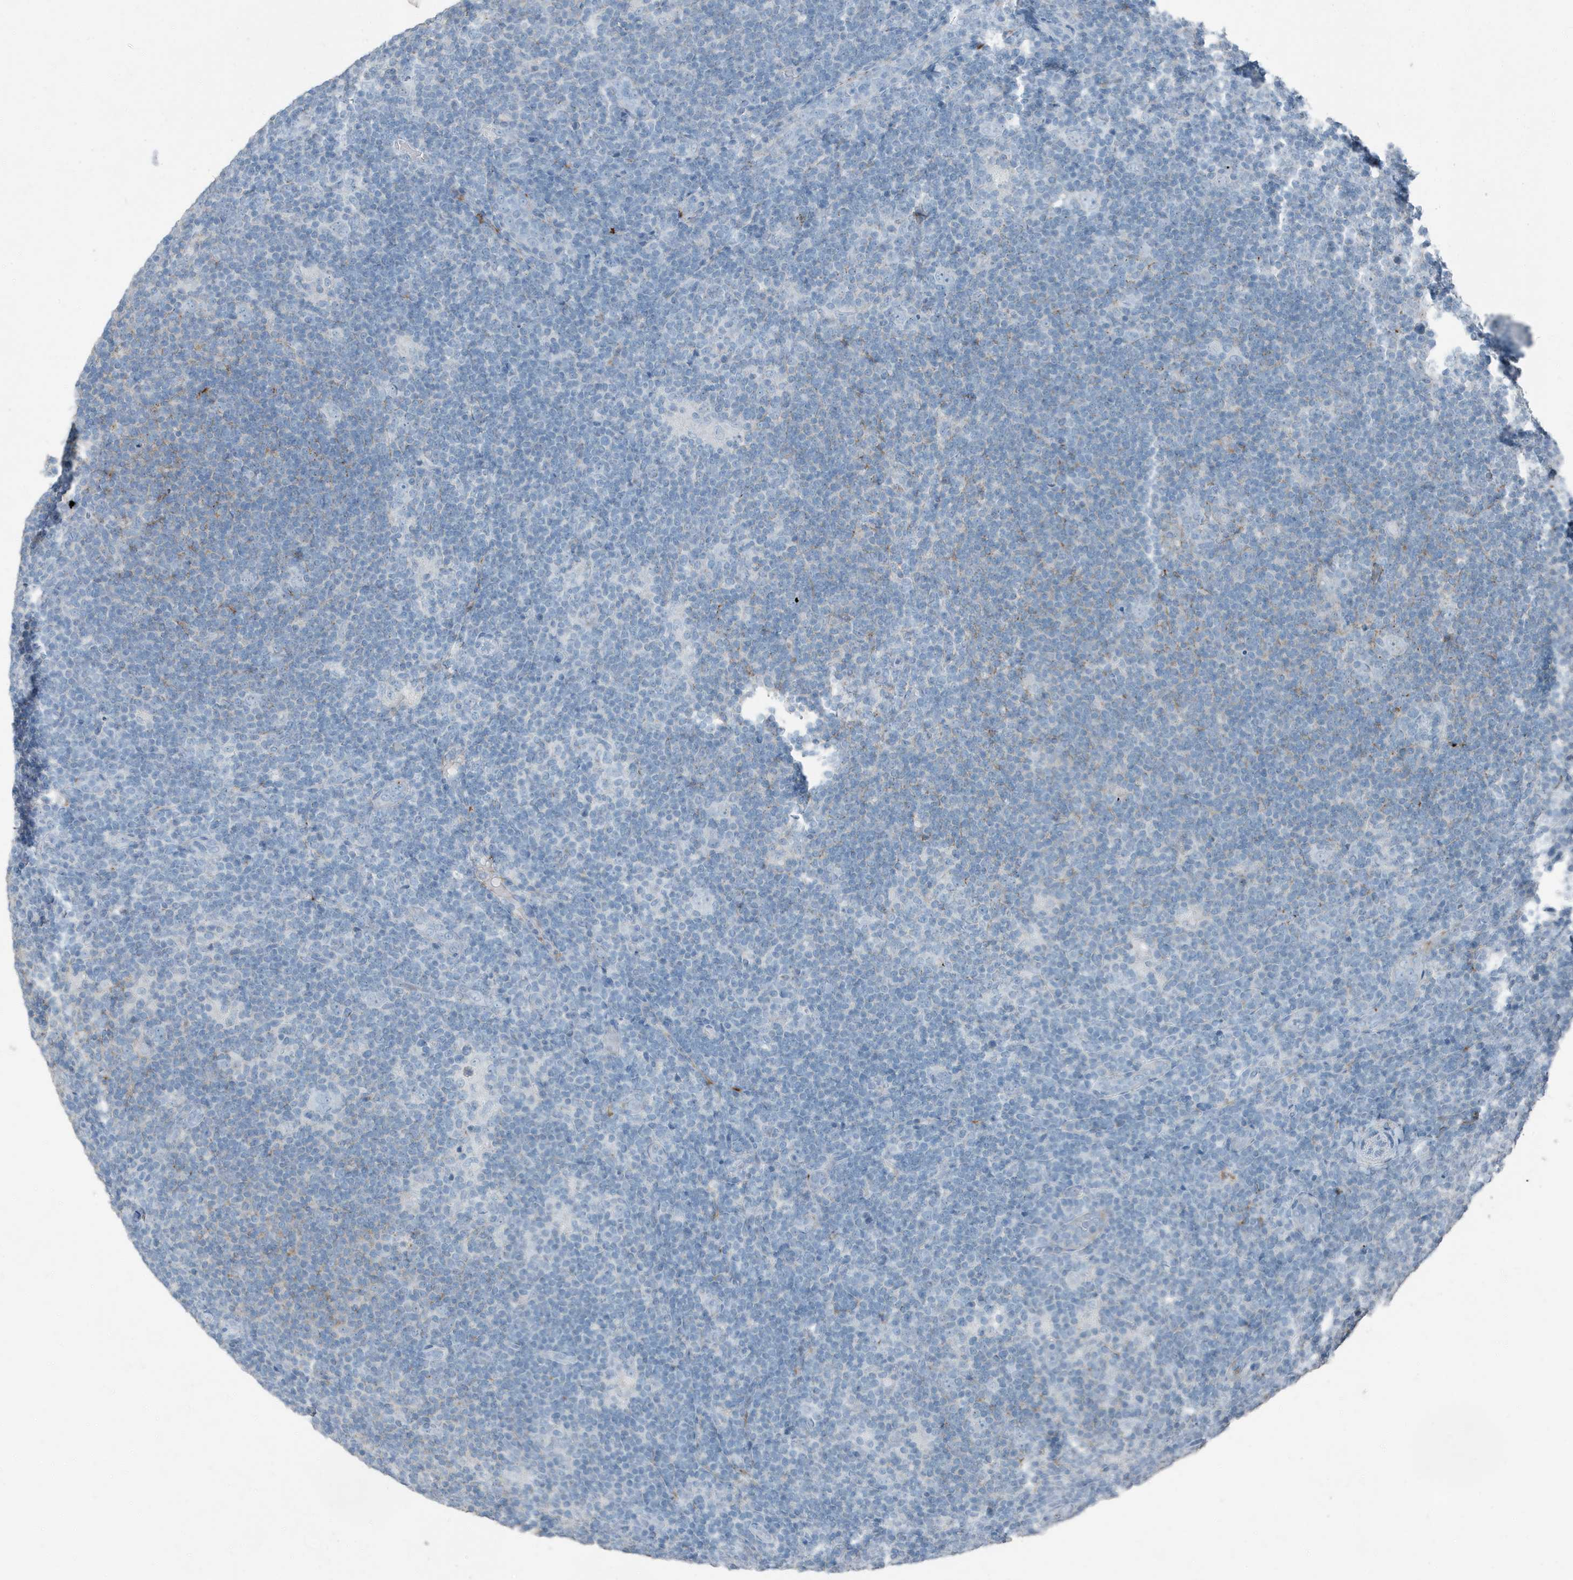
{"staining": {"intensity": "negative", "quantity": "none", "location": "none"}, "tissue": "lymphoma", "cell_type": "Tumor cells", "image_type": "cancer", "snomed": [{"axis": "morphology", "description": "Hodgkin's disease, NOS"}, {"axis": "topography", "description": "Lymph node"}], "caption": "Immunohistochemistry (IHC) histopathology image of neoplastic tissue: lymphoma stained with DAB displays no significant protein staining in tumor cells.", "gene": "FAM162A", "patient": {"sex": "female", "age": 57}}